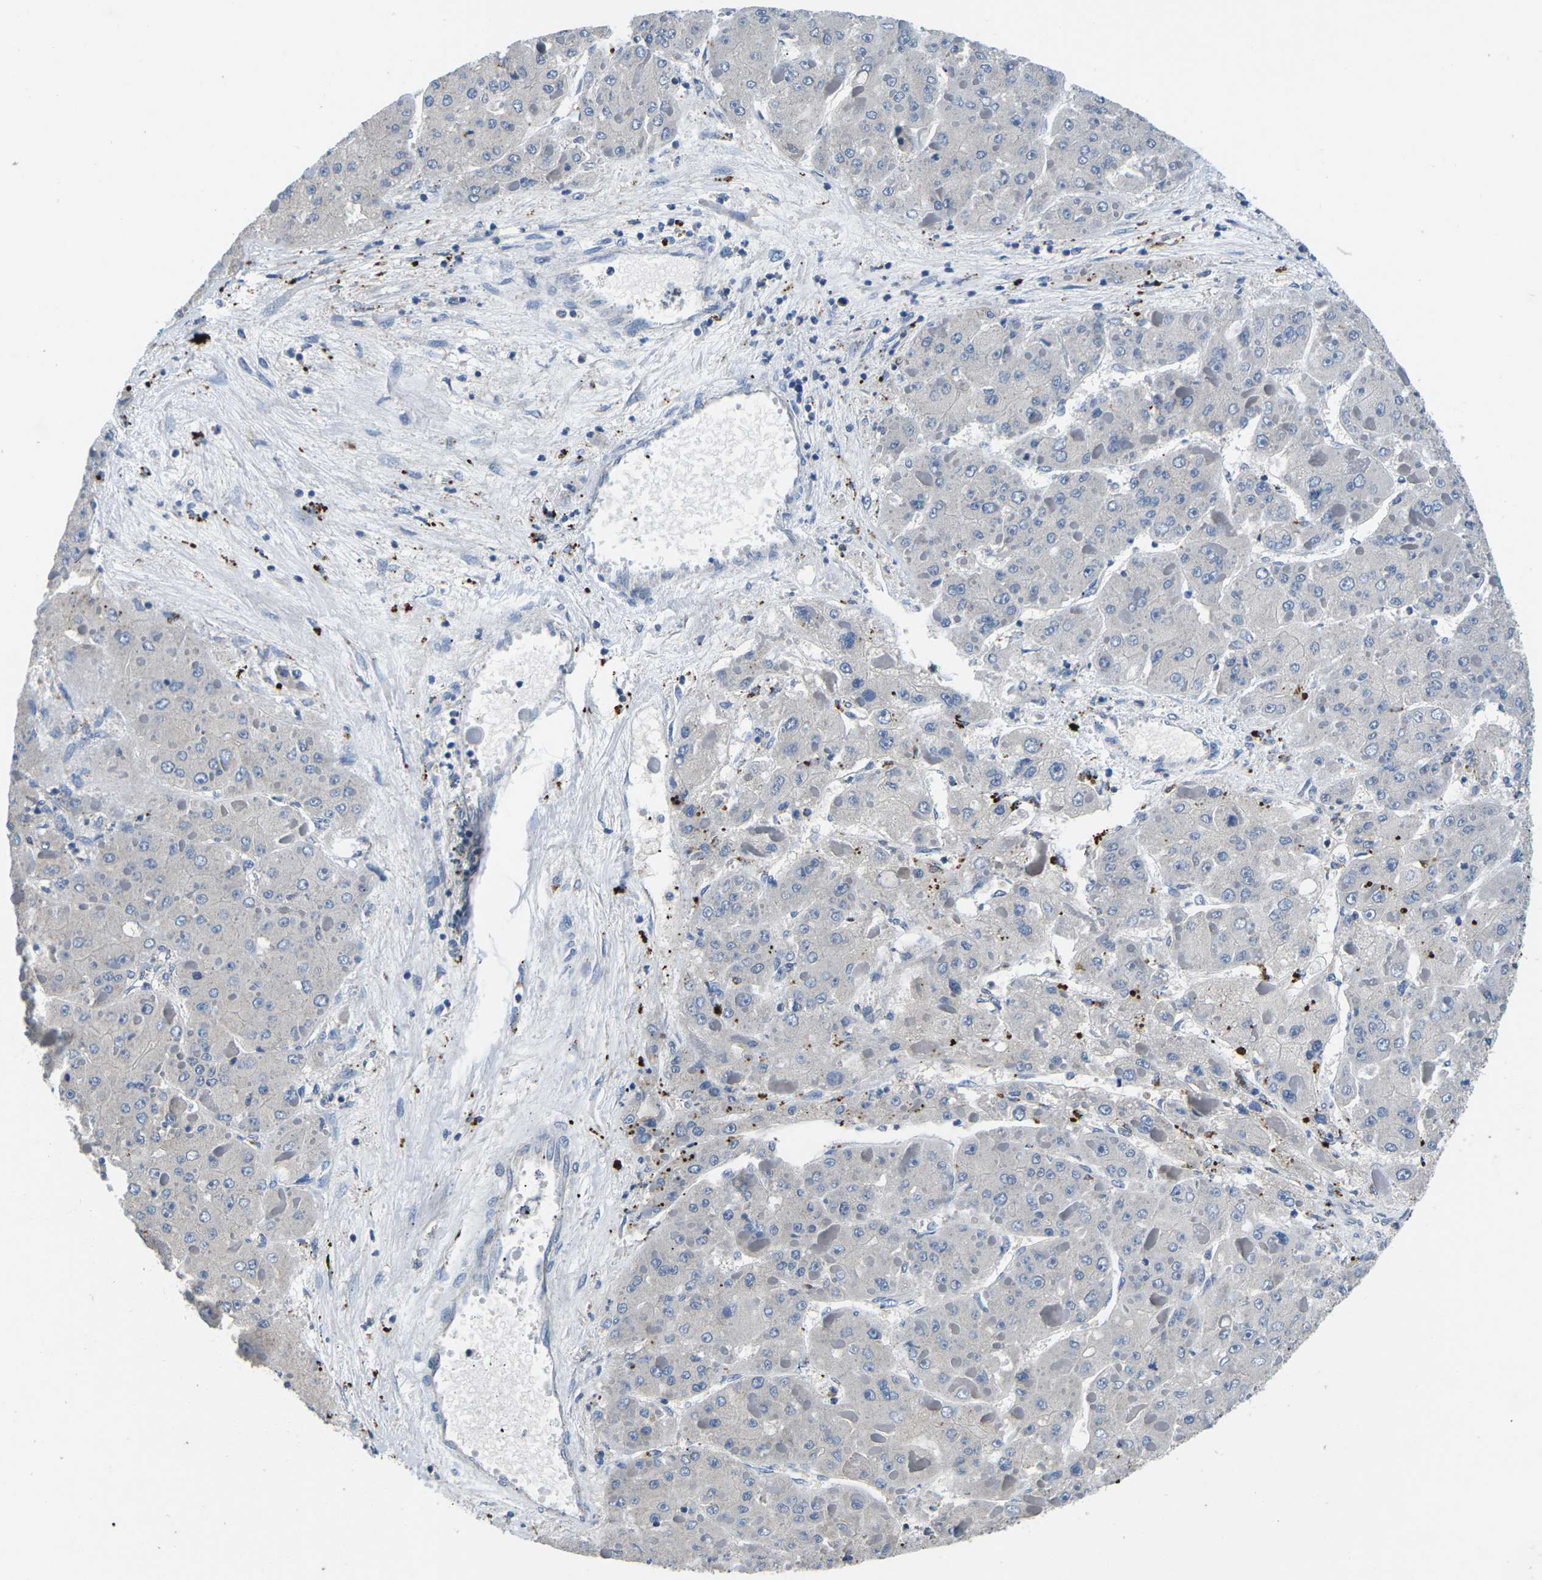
{"staining": {"intensity": "negative", "quantity": "none", "location": "none"}, "tissue": "liver cancer", "cell_type": "Tumor cells", "image_type": "cancer", "snomed": [{"axis": "morphology", "description": "Carcinoma, Hepatocellular, NOS"}, {"axis": "topography", "description": "Liver"}], "caption": "A high-resolution photomicrograph shows immunohistochemistry (IHC) staining of liver cancer, which demonstrates no significant expression in tumor cells.", "gene": "PDCD6IP", "patient": {"sex": "female", "age": 73}}